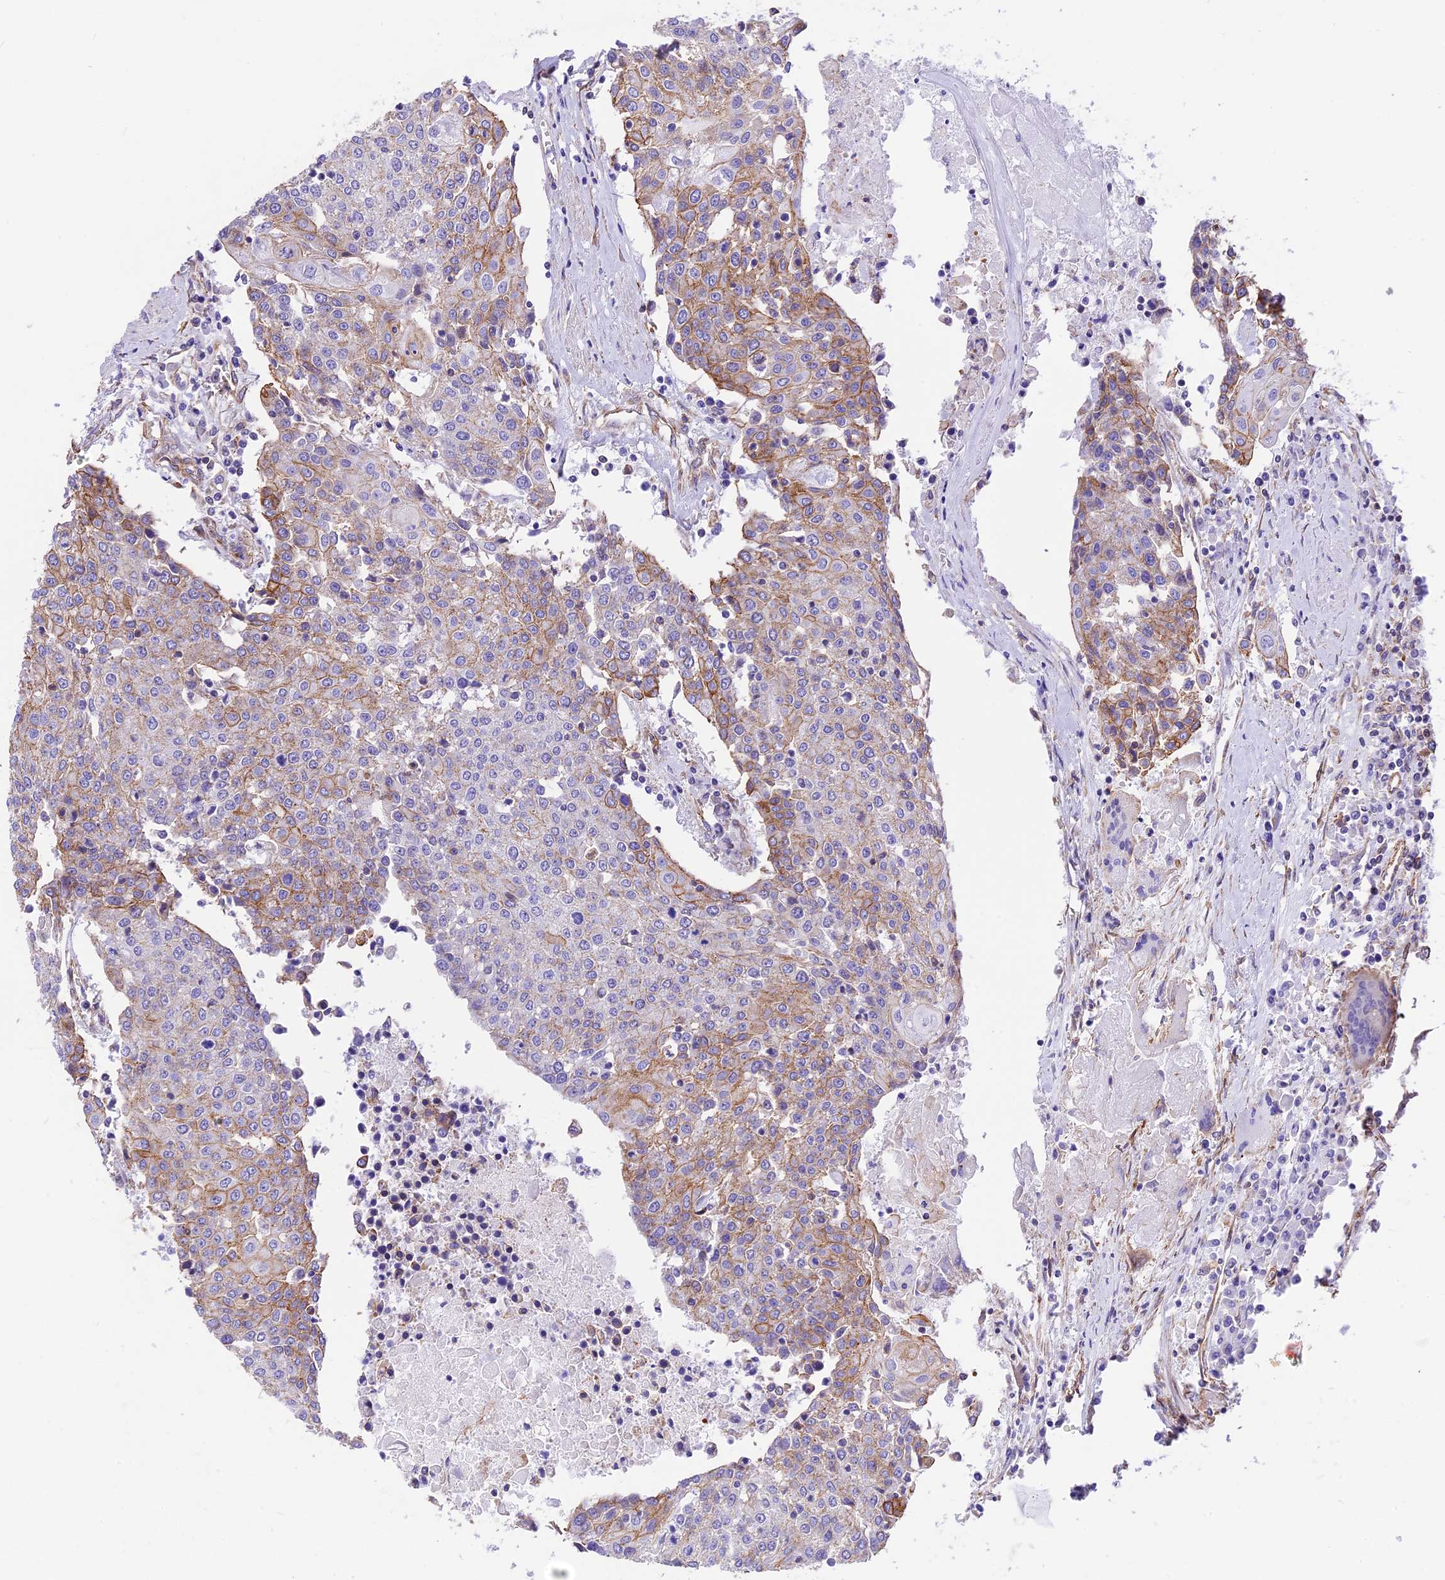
{"staining": {"intensity": "moderate", "quantity": "<25%", "location": "cytoplasmic/membranous"}, "tissue": "urothelial cancer", "cell_type": "Tumor cells", "image_type": "cancer", "snomed": [{"axis": "morphology", "description": "Urothelial carcinoma, High grade"}, {"axis": "topography", "description": "Urinary bladder"}], "caption": "Immunohistochemistry histopathology image of high-grade urothelial carcinoma stained for a protein (brown), which displays low levels of moderate cytoplasmic/membranous positivity in approximately <25% of tumor cells.", "gene": "R3HDM4", "patient": {"sex": "female", "age": 85}}